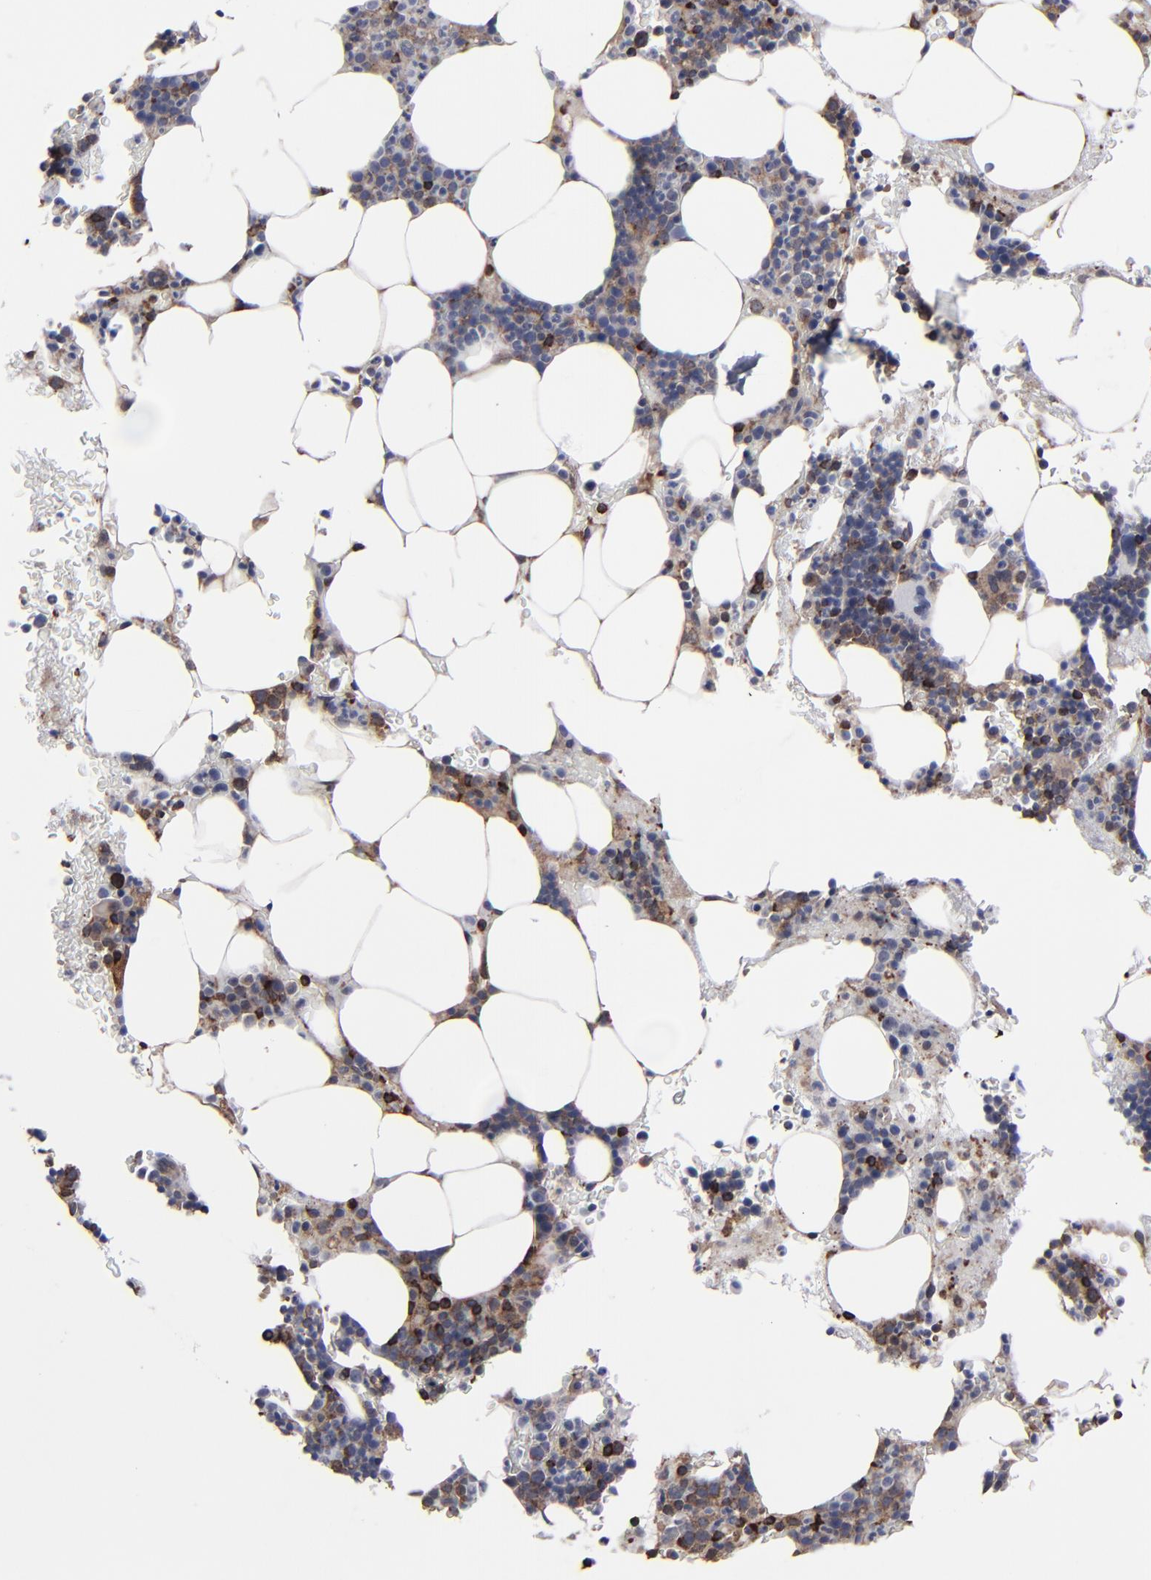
{"staining": {"intensity": "moderate", "quantity": "<25%", "location": "cytoplasmic/membranous,nuclear"}, "tissue": "bone marrow", "cell_type": "Hematopoietic cells", "image_type": "normal", "snomed": [{"axis": "morphology", "description": "Normal tissue, NOS"}, {"axis": "topography", "description": "Bone marrow"}], "caption": "IHC image of unremarkable bone marrow stained for a protein (brown), which demonstrates low levels of moderate cytoplasmic/membranous,nuclear positivity in about <25% of hematopoietic cells.", "gene": "KIAA2026", "patient": {"sex": "male", "age": 78}}